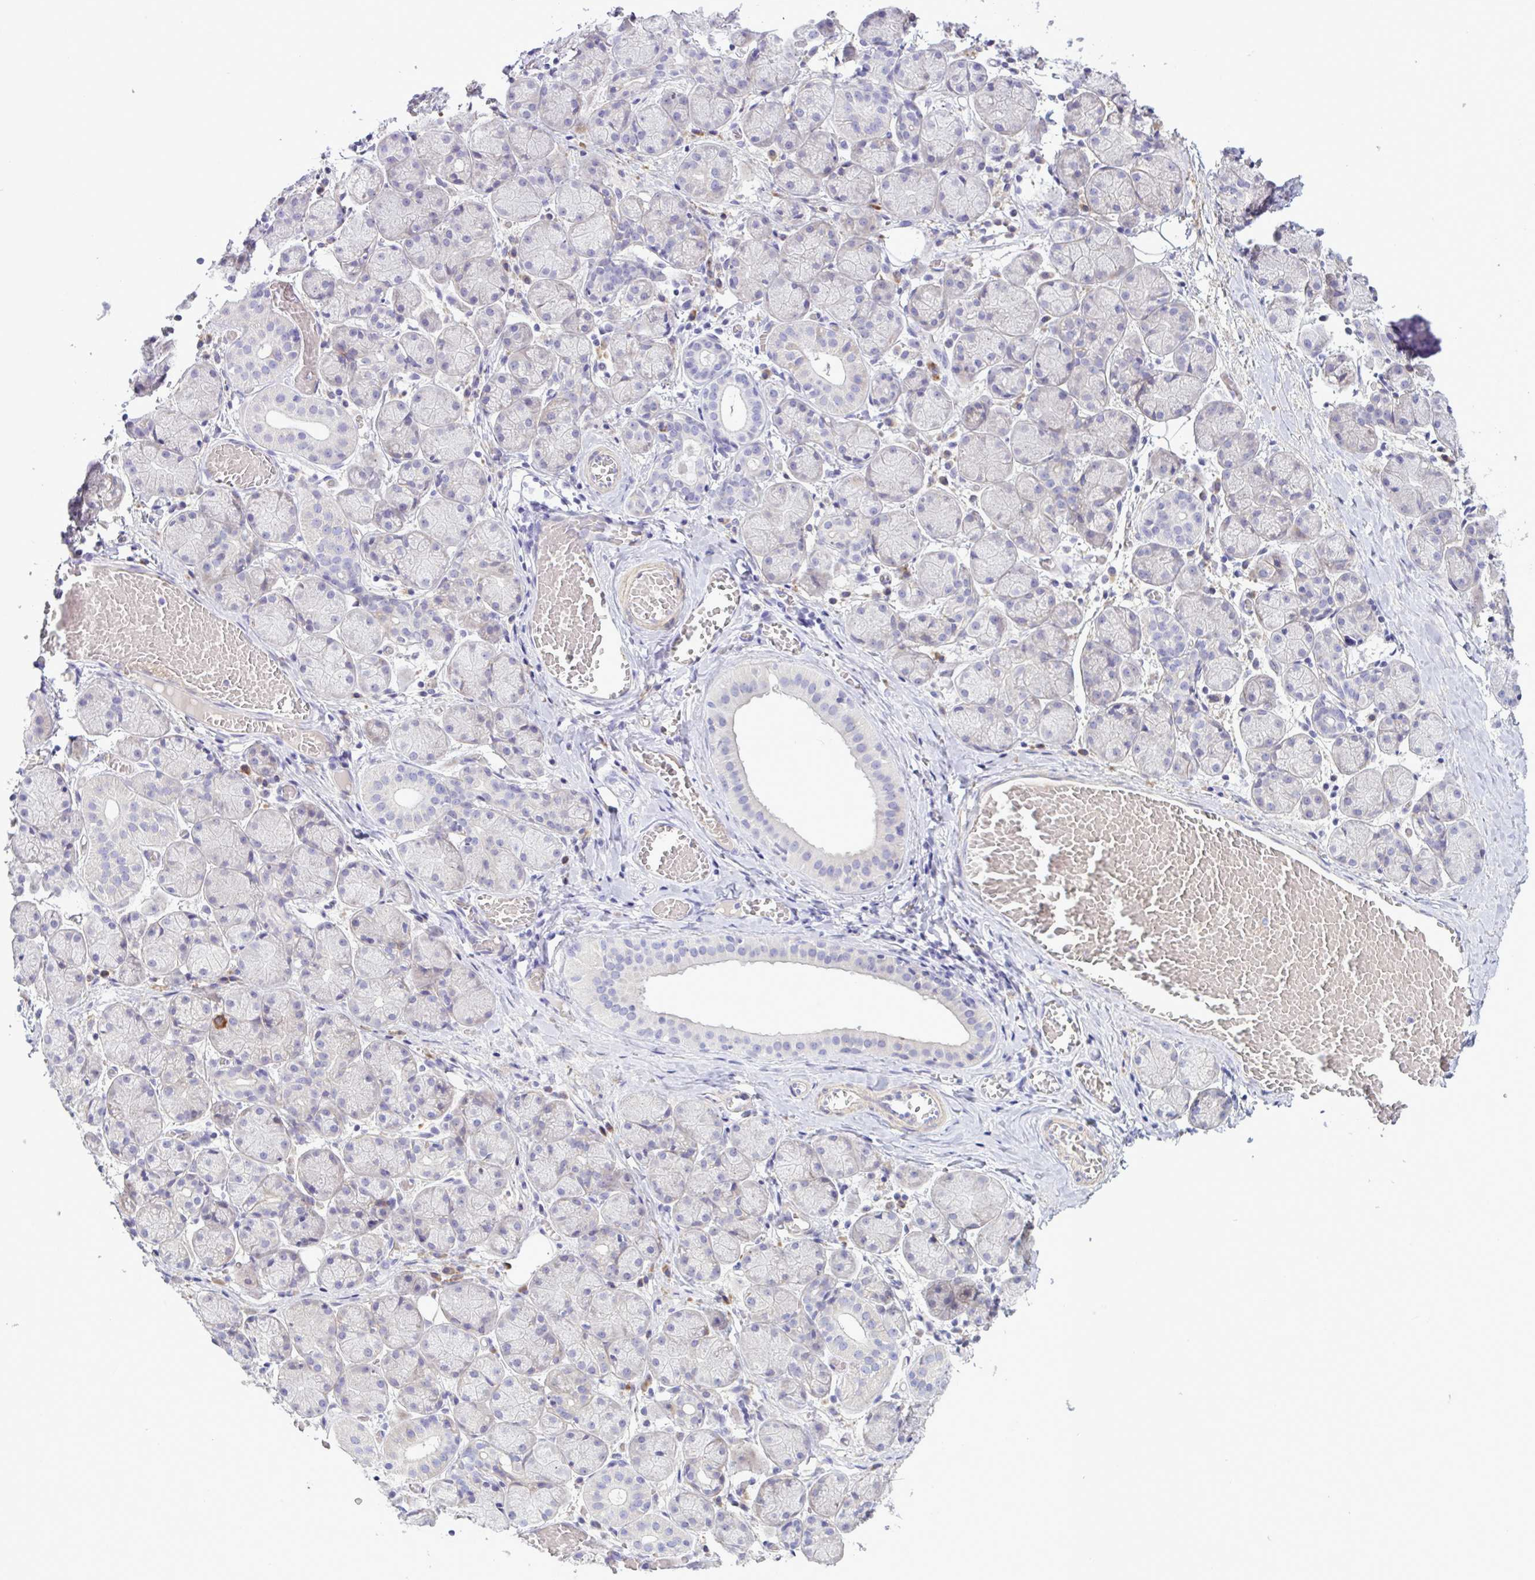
{"staining": {"intensity": "negative", "quantity": "none", "location": "none"}, "tissue": "salivary gland", "cell_type": "Glandular cells", "image_type": "normal", "snomed": [{"axis": "morphology", "description": "Normal tissue, NOS"}, {"axis": "topography", "description": "Salivary gland"}], "caption": "This photomicrograph is of unremarkable salivary gland stained with IHC to label a protein in brown with the nuclei are counter-stained blue. There is no expression in glandular cells. Nuclei are stained in blue.", "gene": "FAM86B1", "patient": {"sex": "female", "age": 24}}